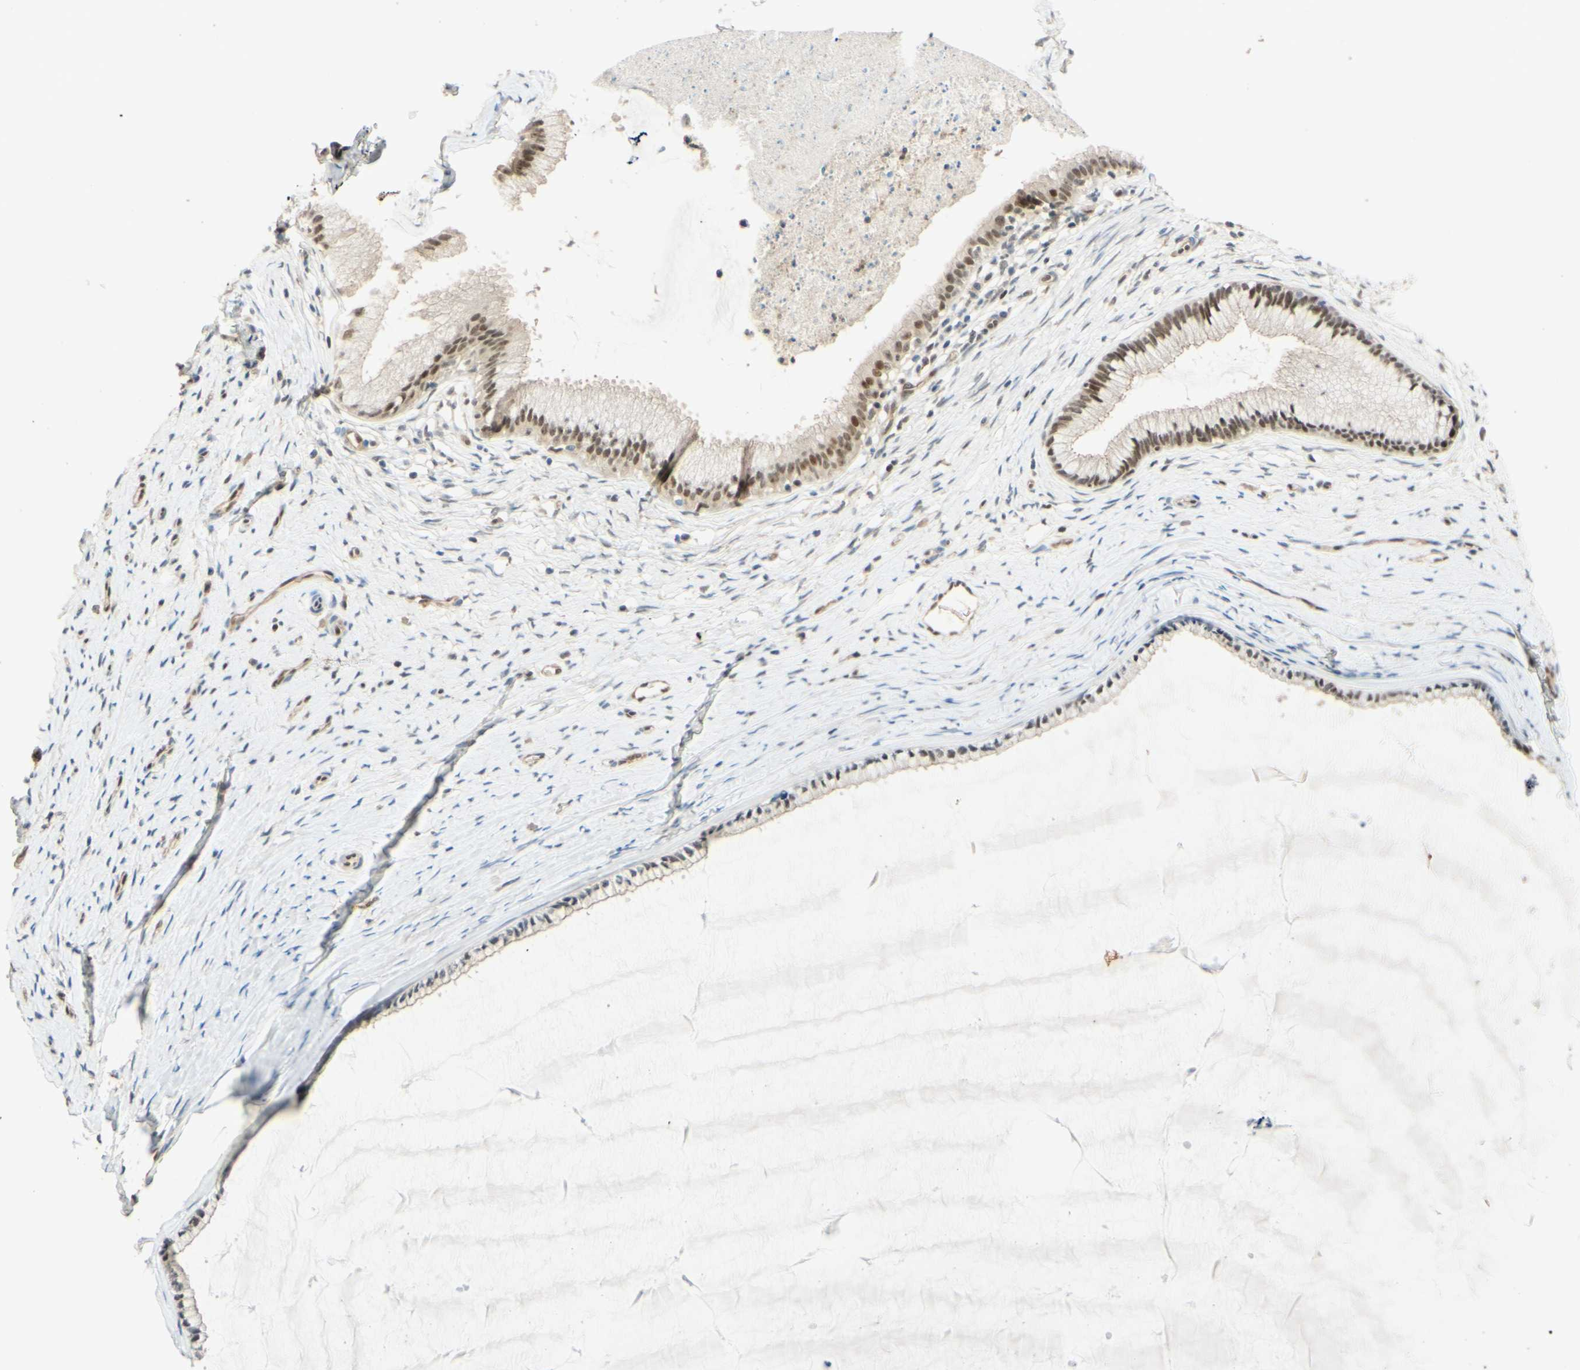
{"staining": {"intensity": "moderate", "quantity": ">75%", "location": "nuclear"}, "tissue": "cervix", "cell_type": "Glandular cells", "image_type": "normal", "snomed": [{"axis": "morphology", "description": "Normal tissue, NOS"}, {"axis": "topography", "description": "Cervix"}], "caption": "This image displays IHC staining of unremarkable cervix, with medium moderate nuclear expression in about >75% of glandular cells.", "gene": "POLB", "patient": {"sex": "female", "age": 39}}